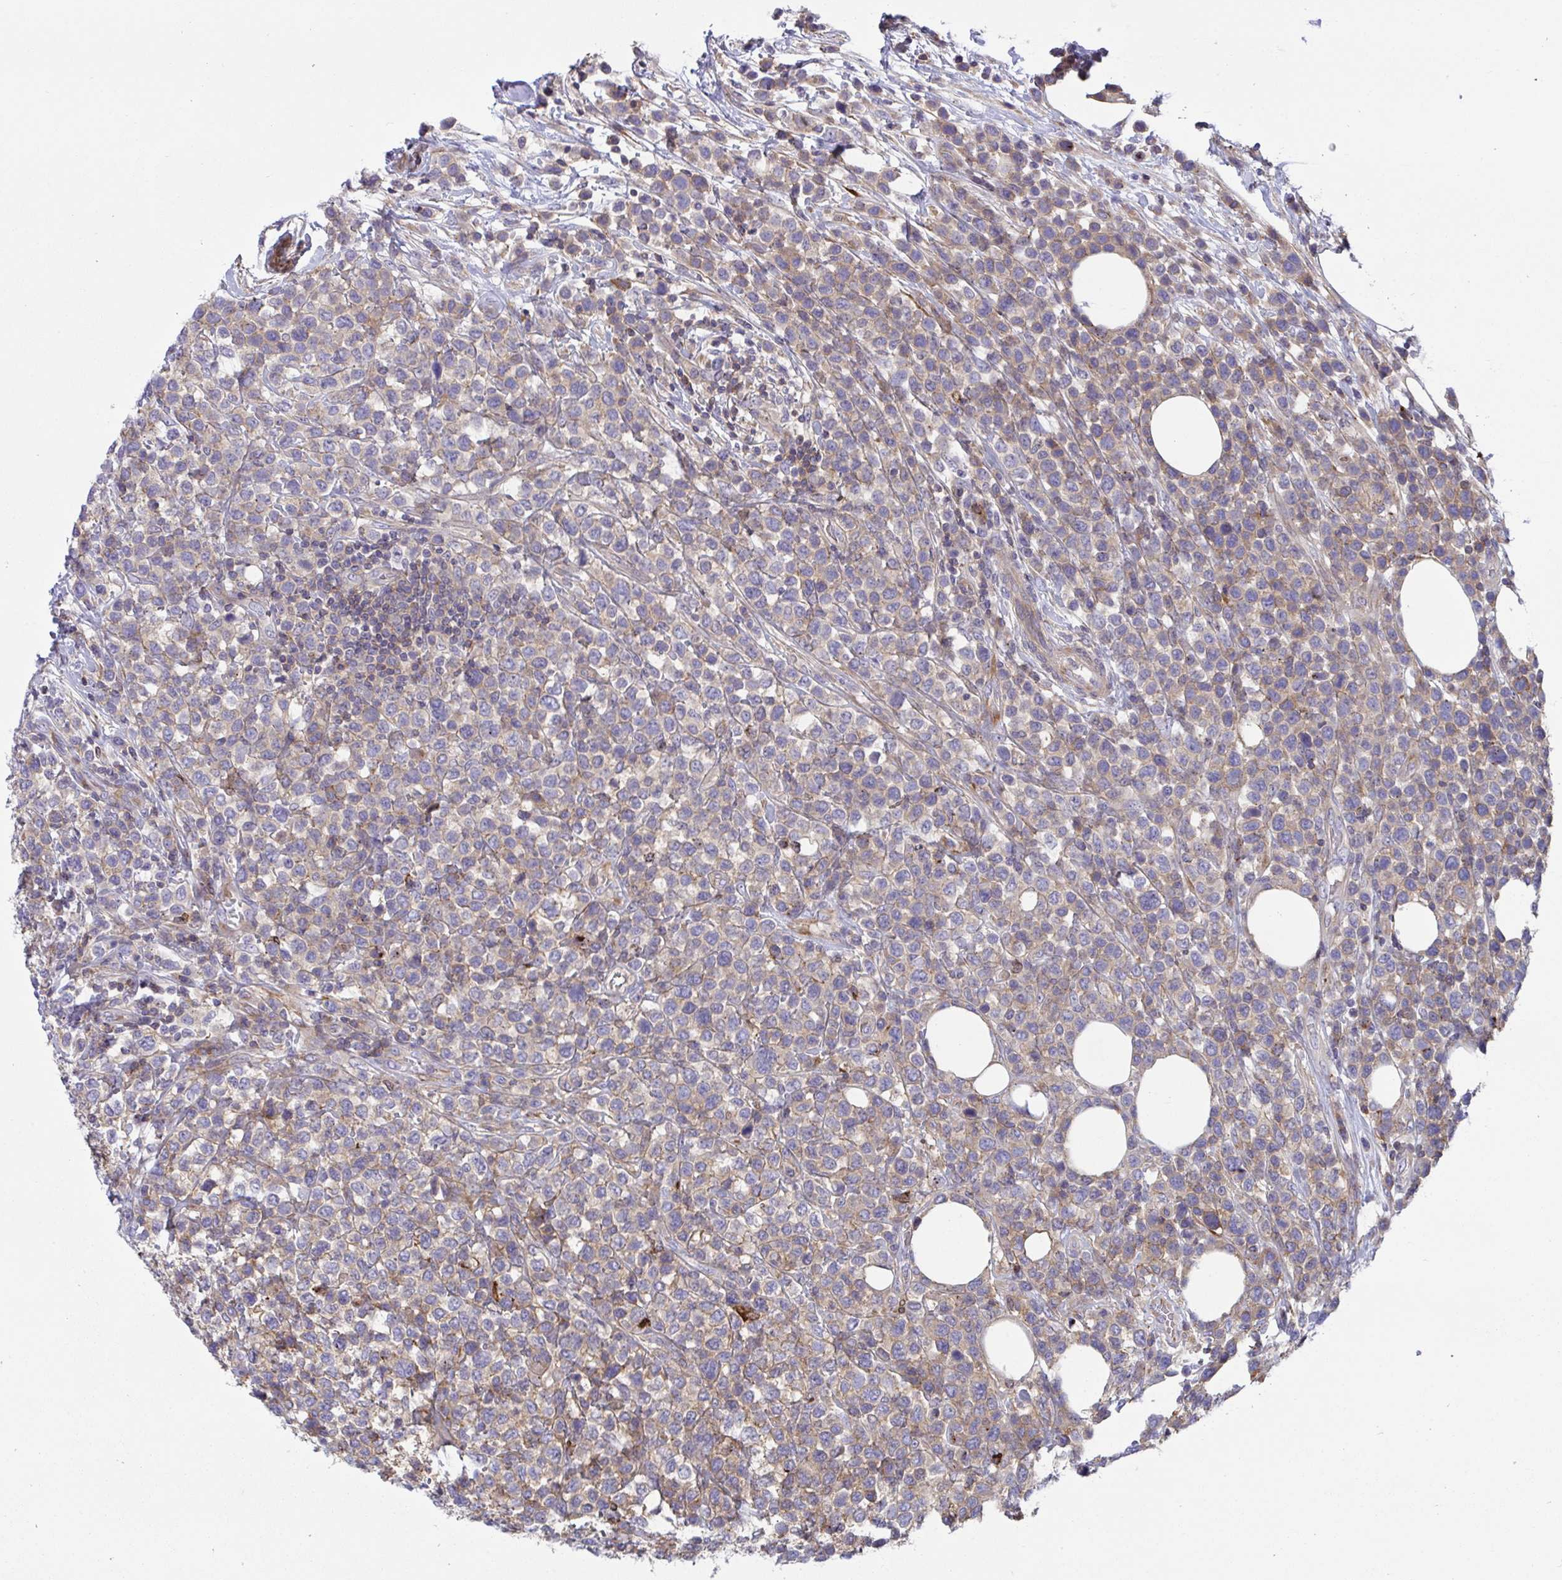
{"staining": {"intensity": "weak", "quantity": "25%-75%", "location": "cytoplasmic/membranous"}, "tissue": "lymphoma", "cell_type": "Tumor cells", "image_type": "cancer", "snomed": [{"axis": "morphology", "description": "Malignant lymphoma, non-Hodgkin's type, High grade"}, {"axis": "topography", "description": "Soft tissue"}], "caption": "The immunohistochemical stain highlights weak cytoplasmic/membranous expression in tumor cells of lymphoma tissue.", "gene": "PPIH", "patient": {"sex": "female", "age": 56}}